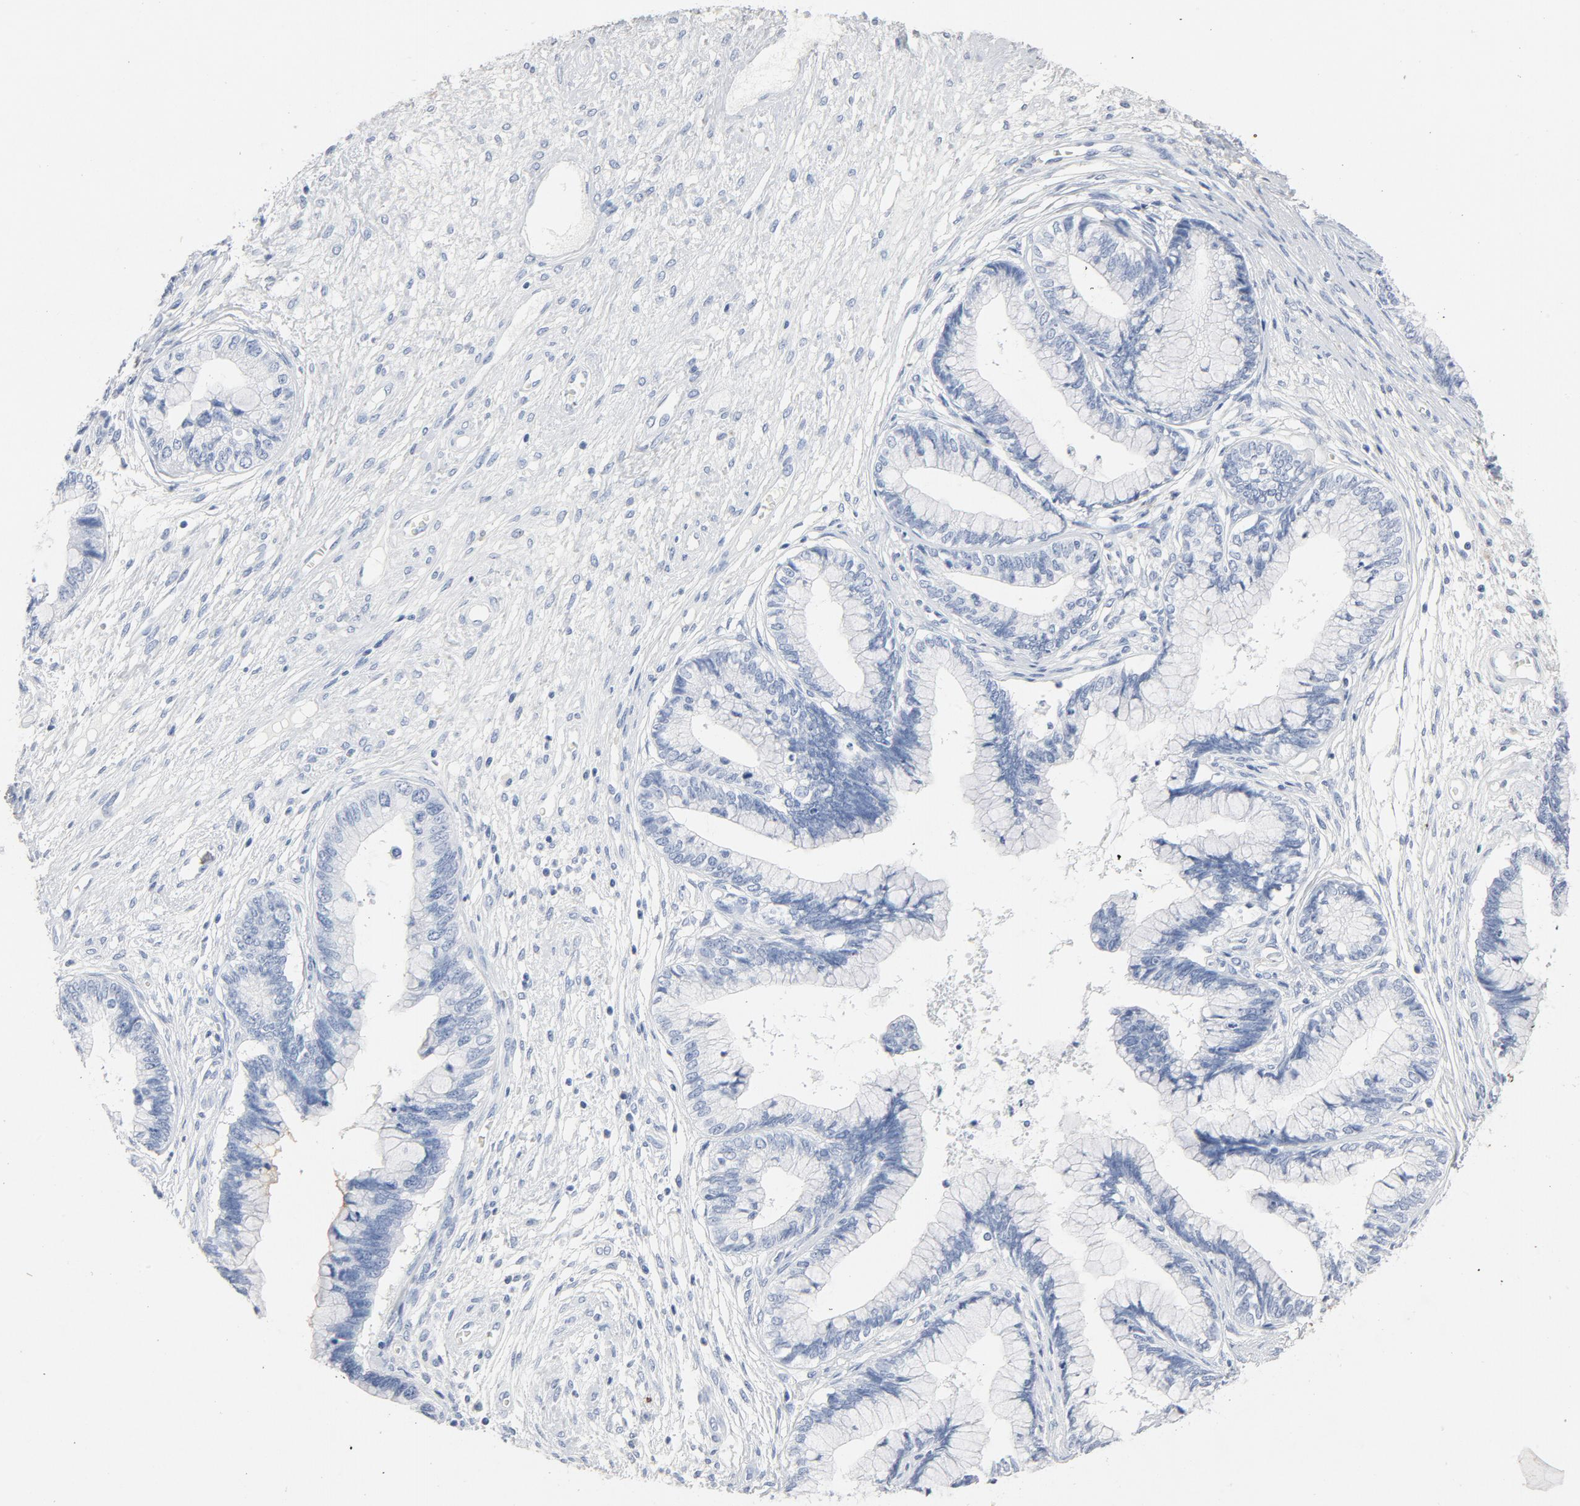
{"staining": {"intensity": "negative", "quantity": "none", "location": "none"}, "tissue": "cervical cancer", "cell_type": "Tumor cells", "image_type": "cancer", "snomed": [{"axis": "morphology", "description": "Adenocarcinoma, NOS"}, {"axis": "topography", "description": "Cervix"}], "caption": "Tumor cells show no significant positivity in cervical cancer (adenocarcinoma). Nuclei are stained in blue.", "gene": "PTPRB", "patient": {"sex": "female", "age": 44}}